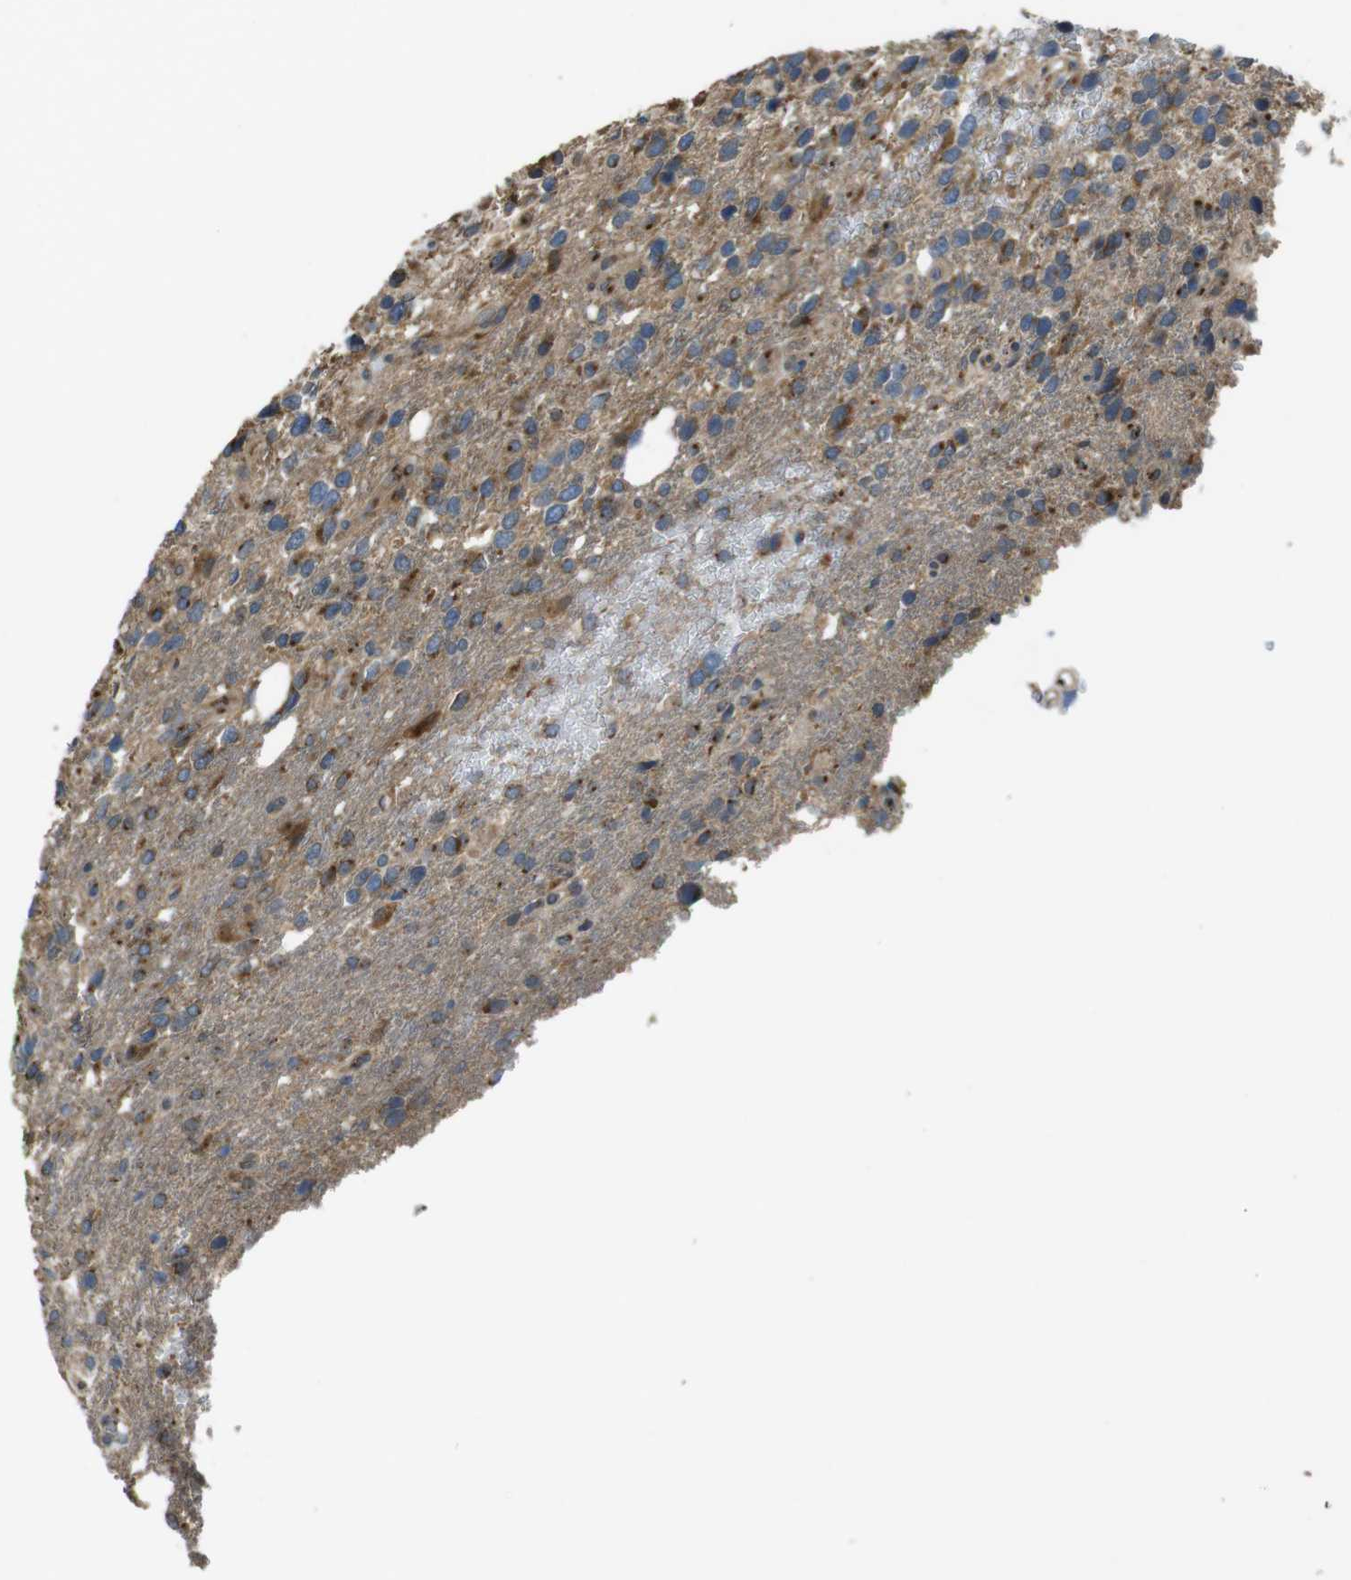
{"staining": {"intensity": "moderate", "quantity": "<25%", "location": "cytoplasmic/membranous"}, "tissue": "glioma", "cell_type": "Tumor cells", "image_type": "cancer", "snomed": [{"axis": "morphology", "description": "Glioma, malignant, High grade"}, {"axis": "topography", "description": "Brain"}], "caption": "The immunohistochemical stain labels moderate cytoplasmic/membranous expression in tumor cells of glioma tissue. (Brightfield microscopy of DAB IHC at high magnification).", "gene": "RAB6A", "patient": {"sex": "female", "age": 58}}